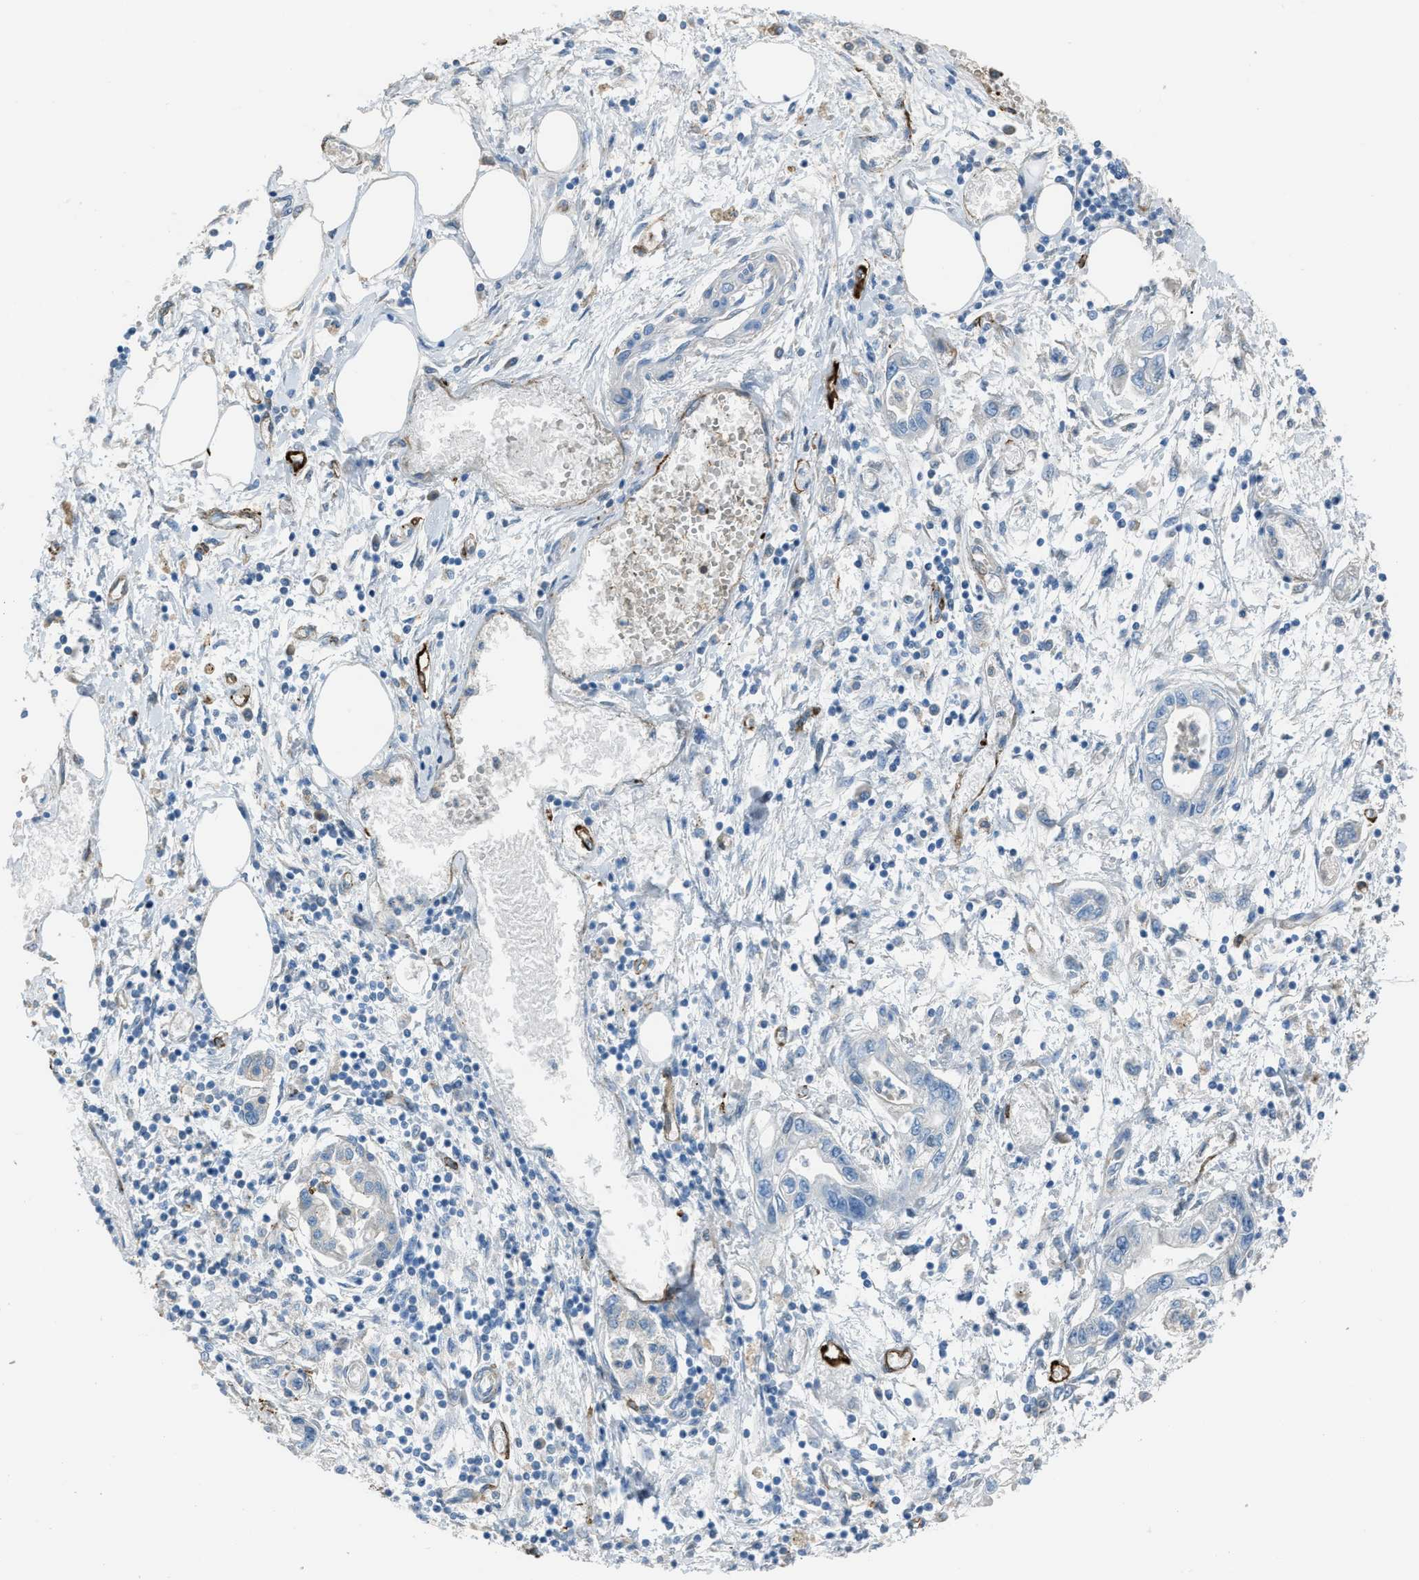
{"staining": {"intensity": "negative", "quantity": "none", "location": "none"}, "tissue": "pancreatic cancer", "cell_type": "Tumor cells", "image_type": "cancer", "snomed": [{"axis": "morphology", "description": "Adenocarcinoma, NOS"}, {"axis": "topography", "description": "Pancreas"}], "caption": "Tumor cells are negative for brown protein staining in pancreatic adenocarcinoma.", "gene": "SLC22A15", "patient": {"sex": "male", "age": 56}}